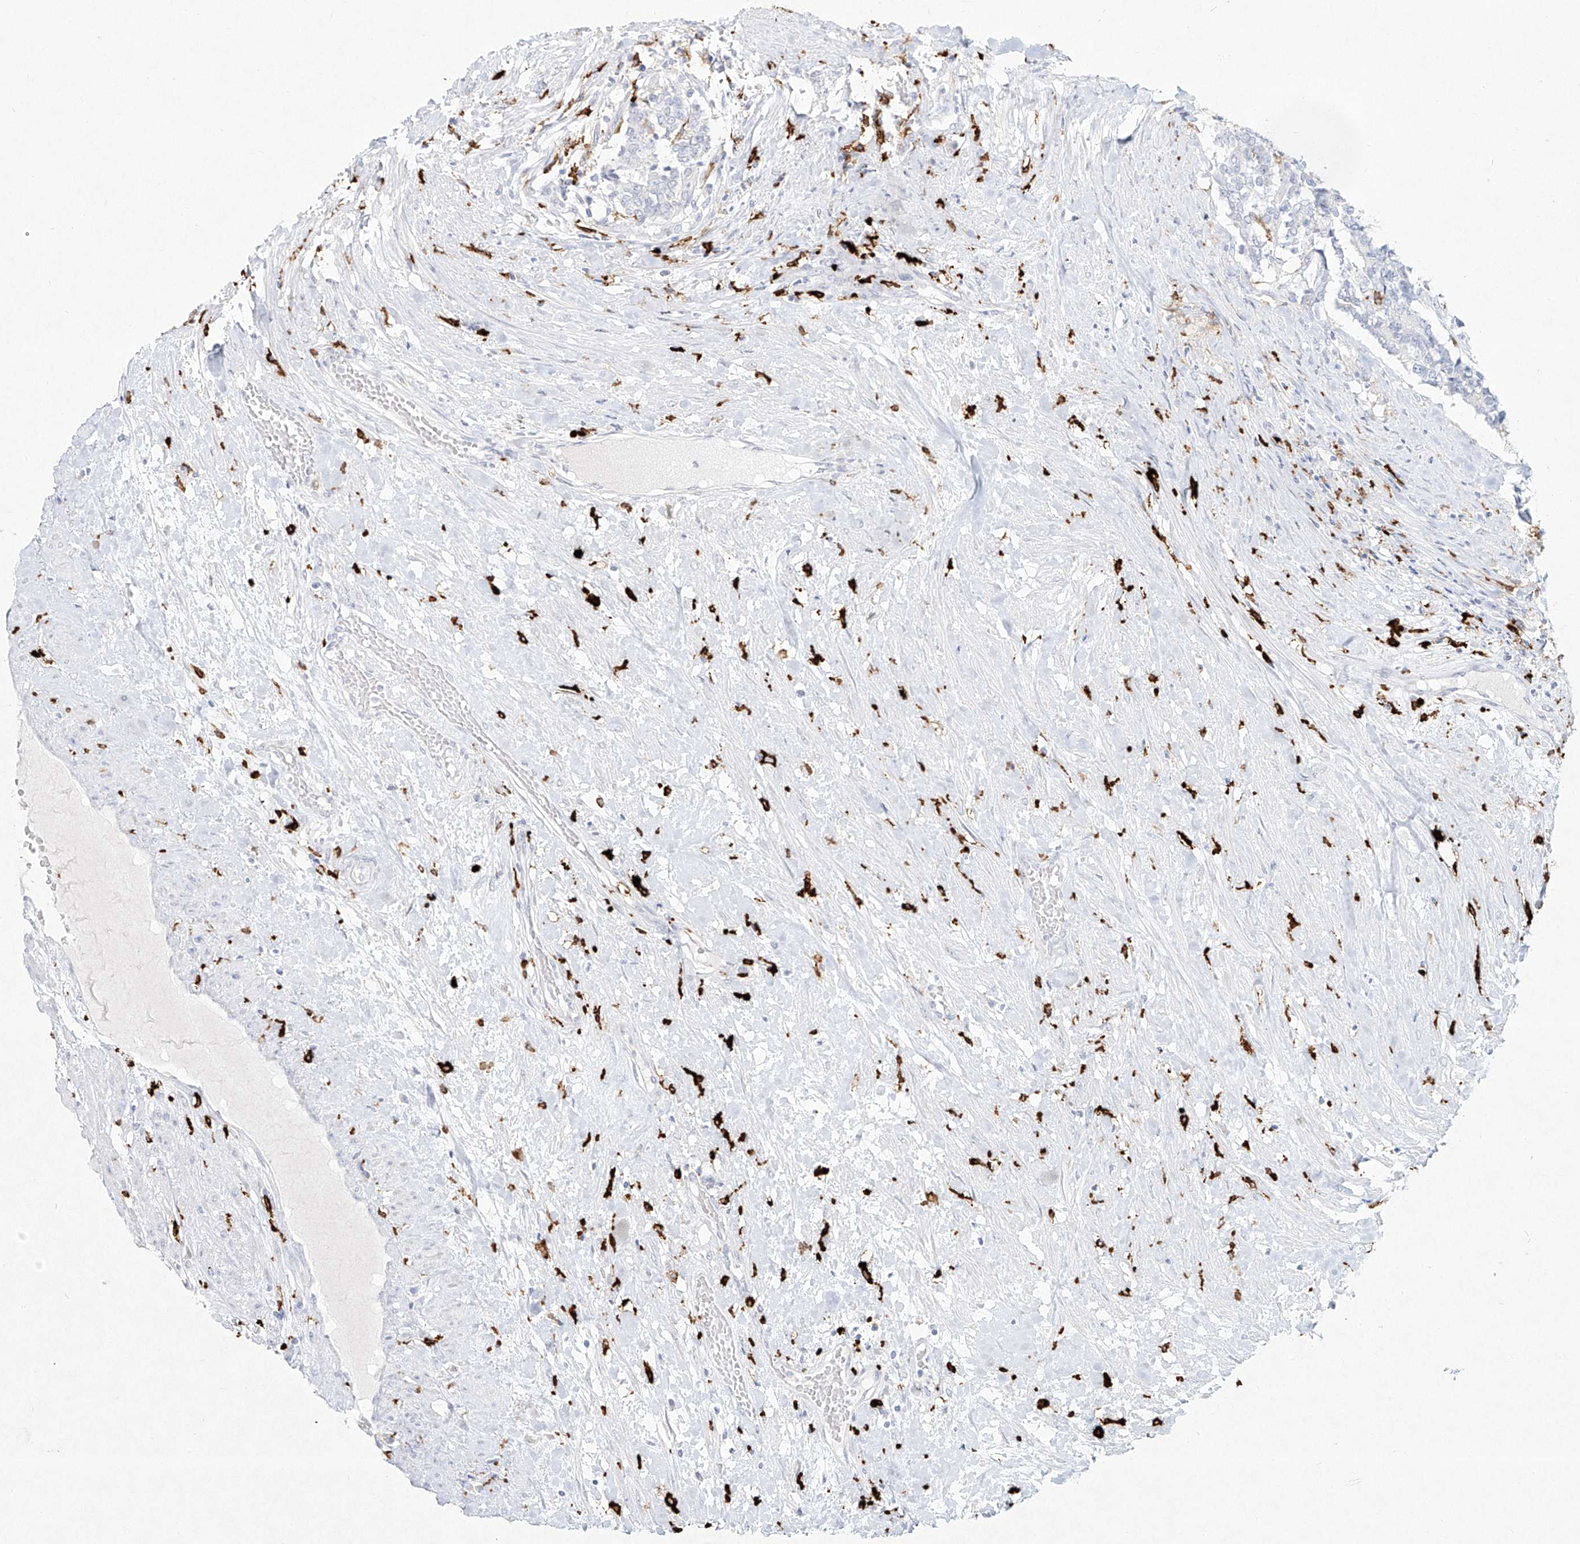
{"staining": {"intensity": "negative", "quantity": "none", "location": "none"}, "tissue": "prostate cancer", "cell_type": "Tumor cells", "image_type": "cancer", "snomed": [{"axis": "morphology", "description": "Normal tissue, NOS"}, {"axis": "morphology", "description": "Adenocarcinoma, High grade"}, {"axis": "topography", "description": "Prostate"}, {"axis": "topography", "description": "Seminal veicle"}], "caption": "Tumor cells are negative for protein expression in human prostate cancer.", "gene": "CD209", "patient": {"sex": "male", "age": 55}}